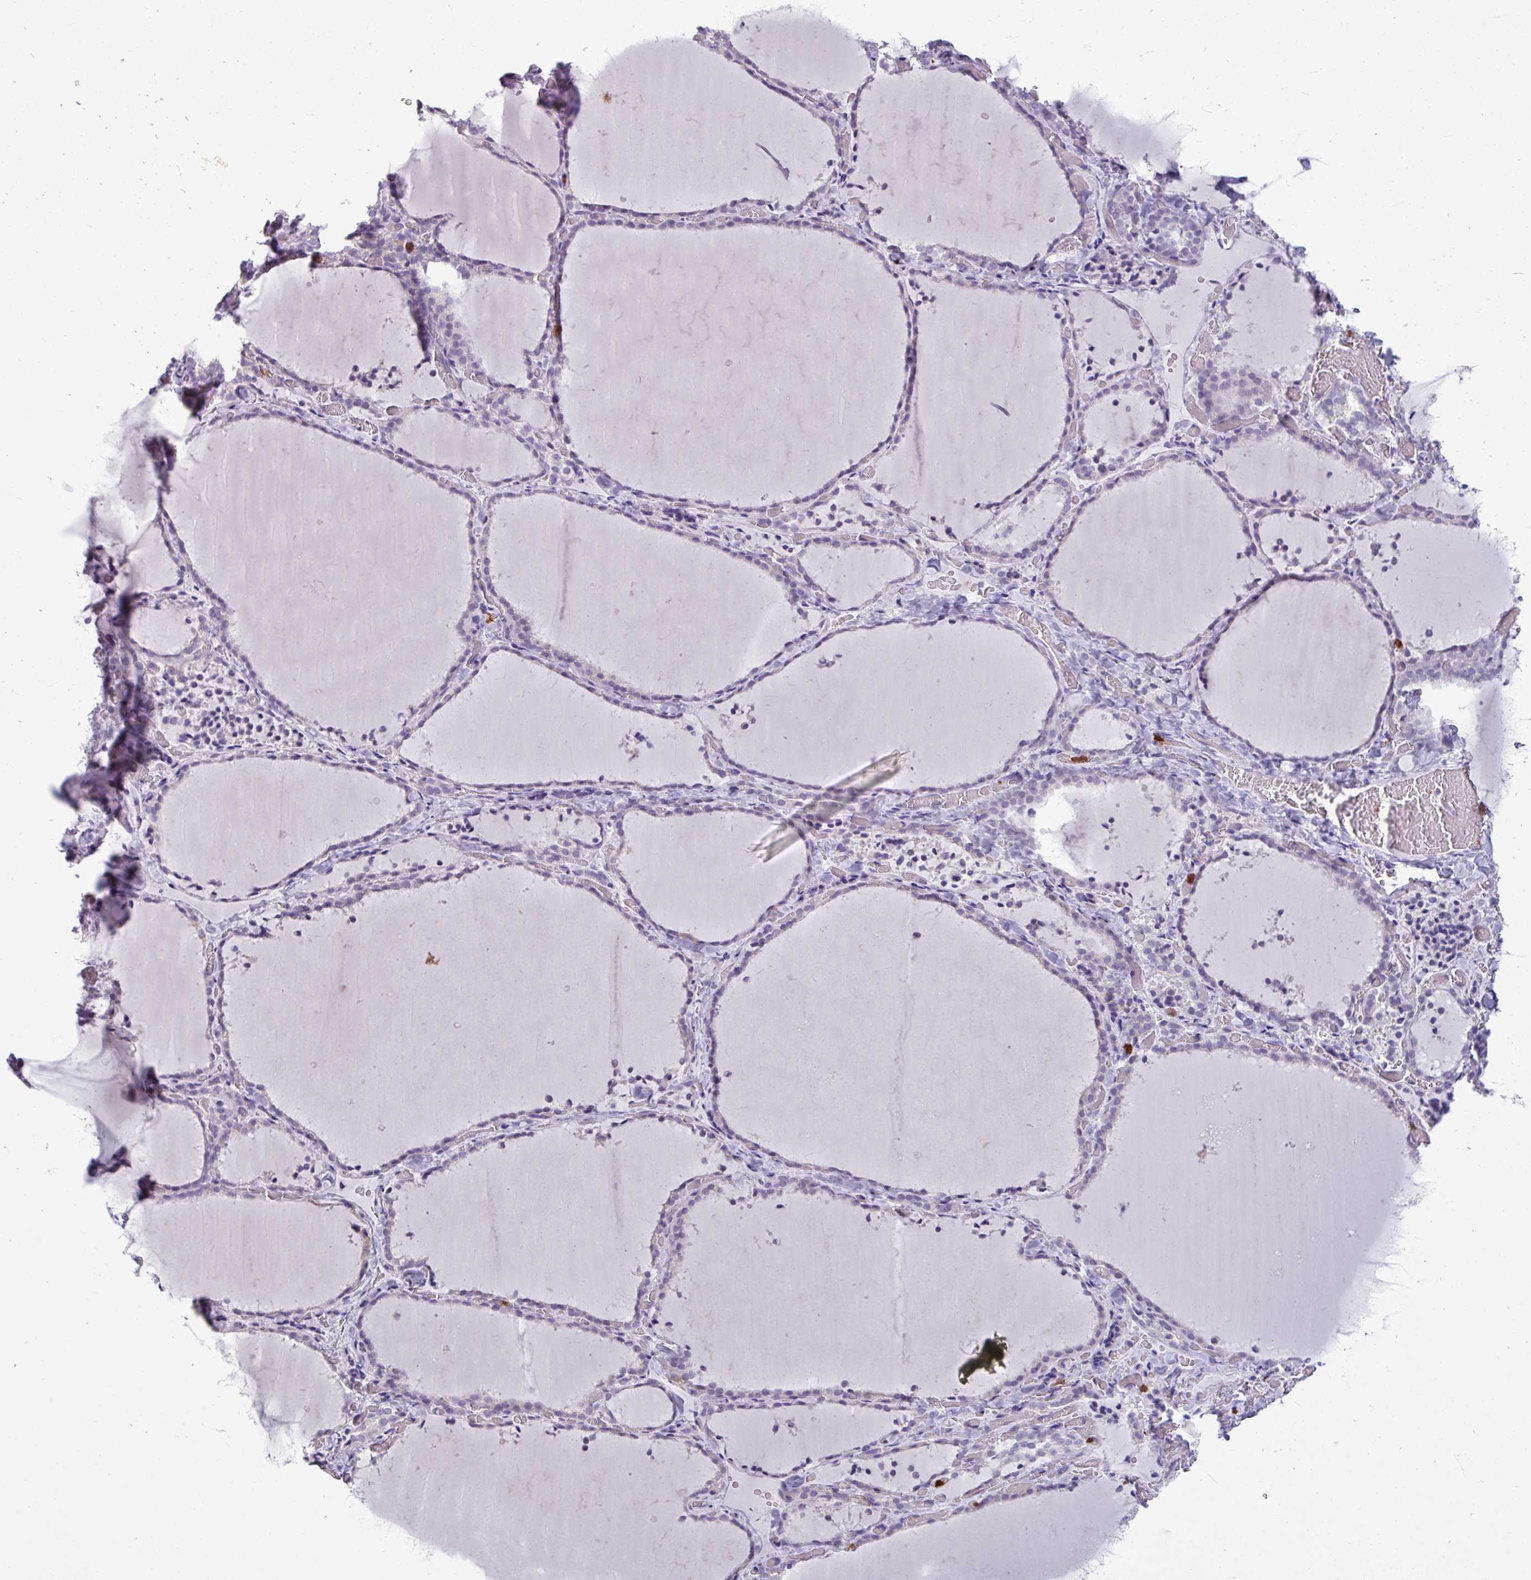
{"staining": {"intensity": "negative", "quantity": "none", "location": "none"}, "tissue": "thyroid gland", "cell_type": "Glandular cells", "image_type": "normal", "snomed": [{"axis": "morphology", "description": "Normal tissue, NOS"}, {"axis": "topography", "description": "Thyroid gland"}], "caption": "Glandular cells show no significant protein expression in unremarkable thyroid gland.", "gene": "TRIM39", "patient": {"sex": "female", "age": 22}}